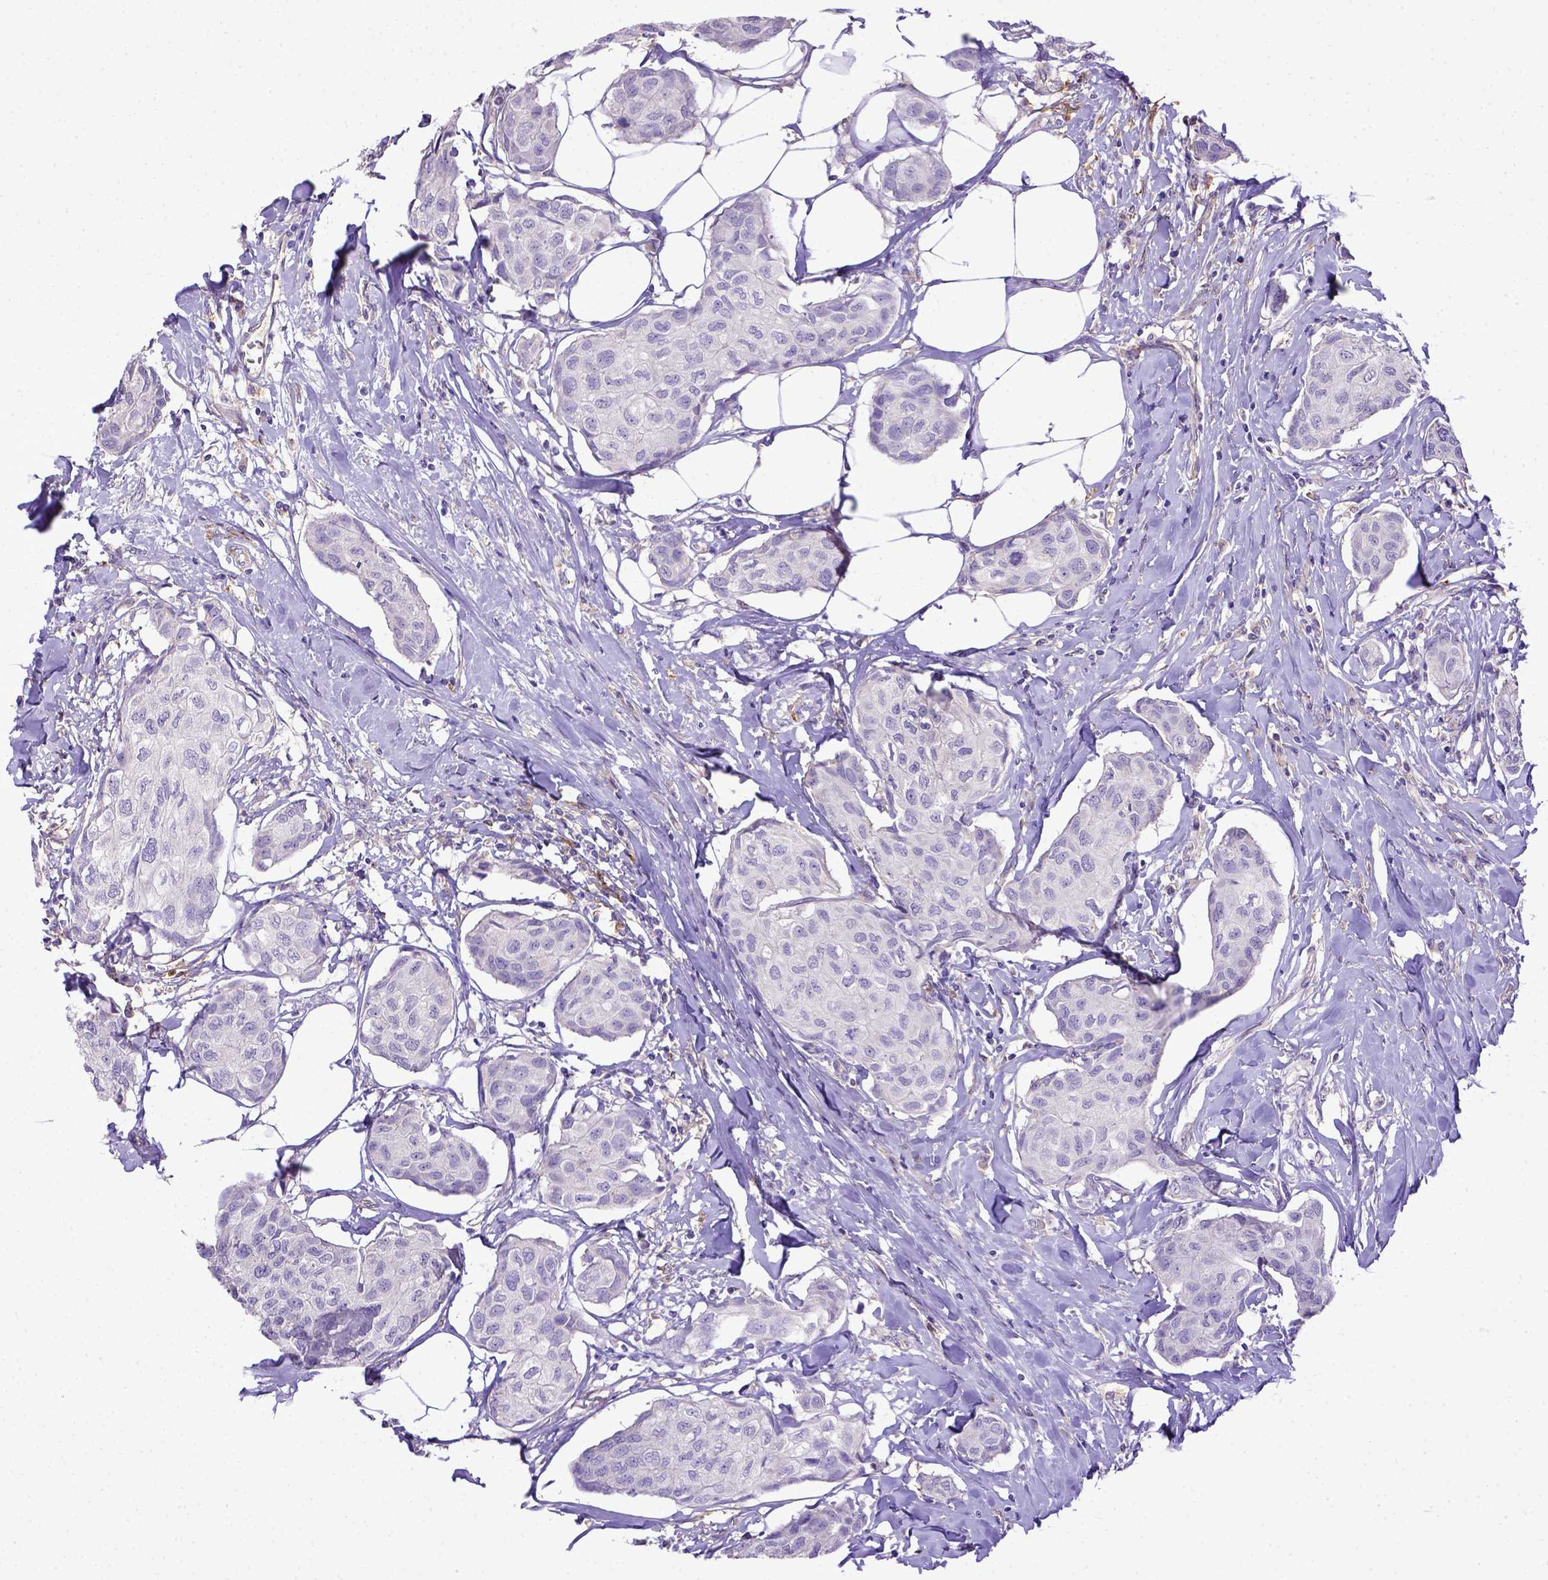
{"staining": {"intensity": "negative", "quantity": "none", "location": "none"}, "tissue": "breast cancer", "cell_type": "Tumor cells", "image_type": "cancer", "snomed": [{"axis": "morphology", "description": "Duct carcinoma"}, {"axis": "topography", "description": "Breast"}], "caption": "Tumor cells show no significant staining in infiltrating ductal carcinoma (breast).", "gene": "CD40", "patient": {"sex": "female", "age": 80}}